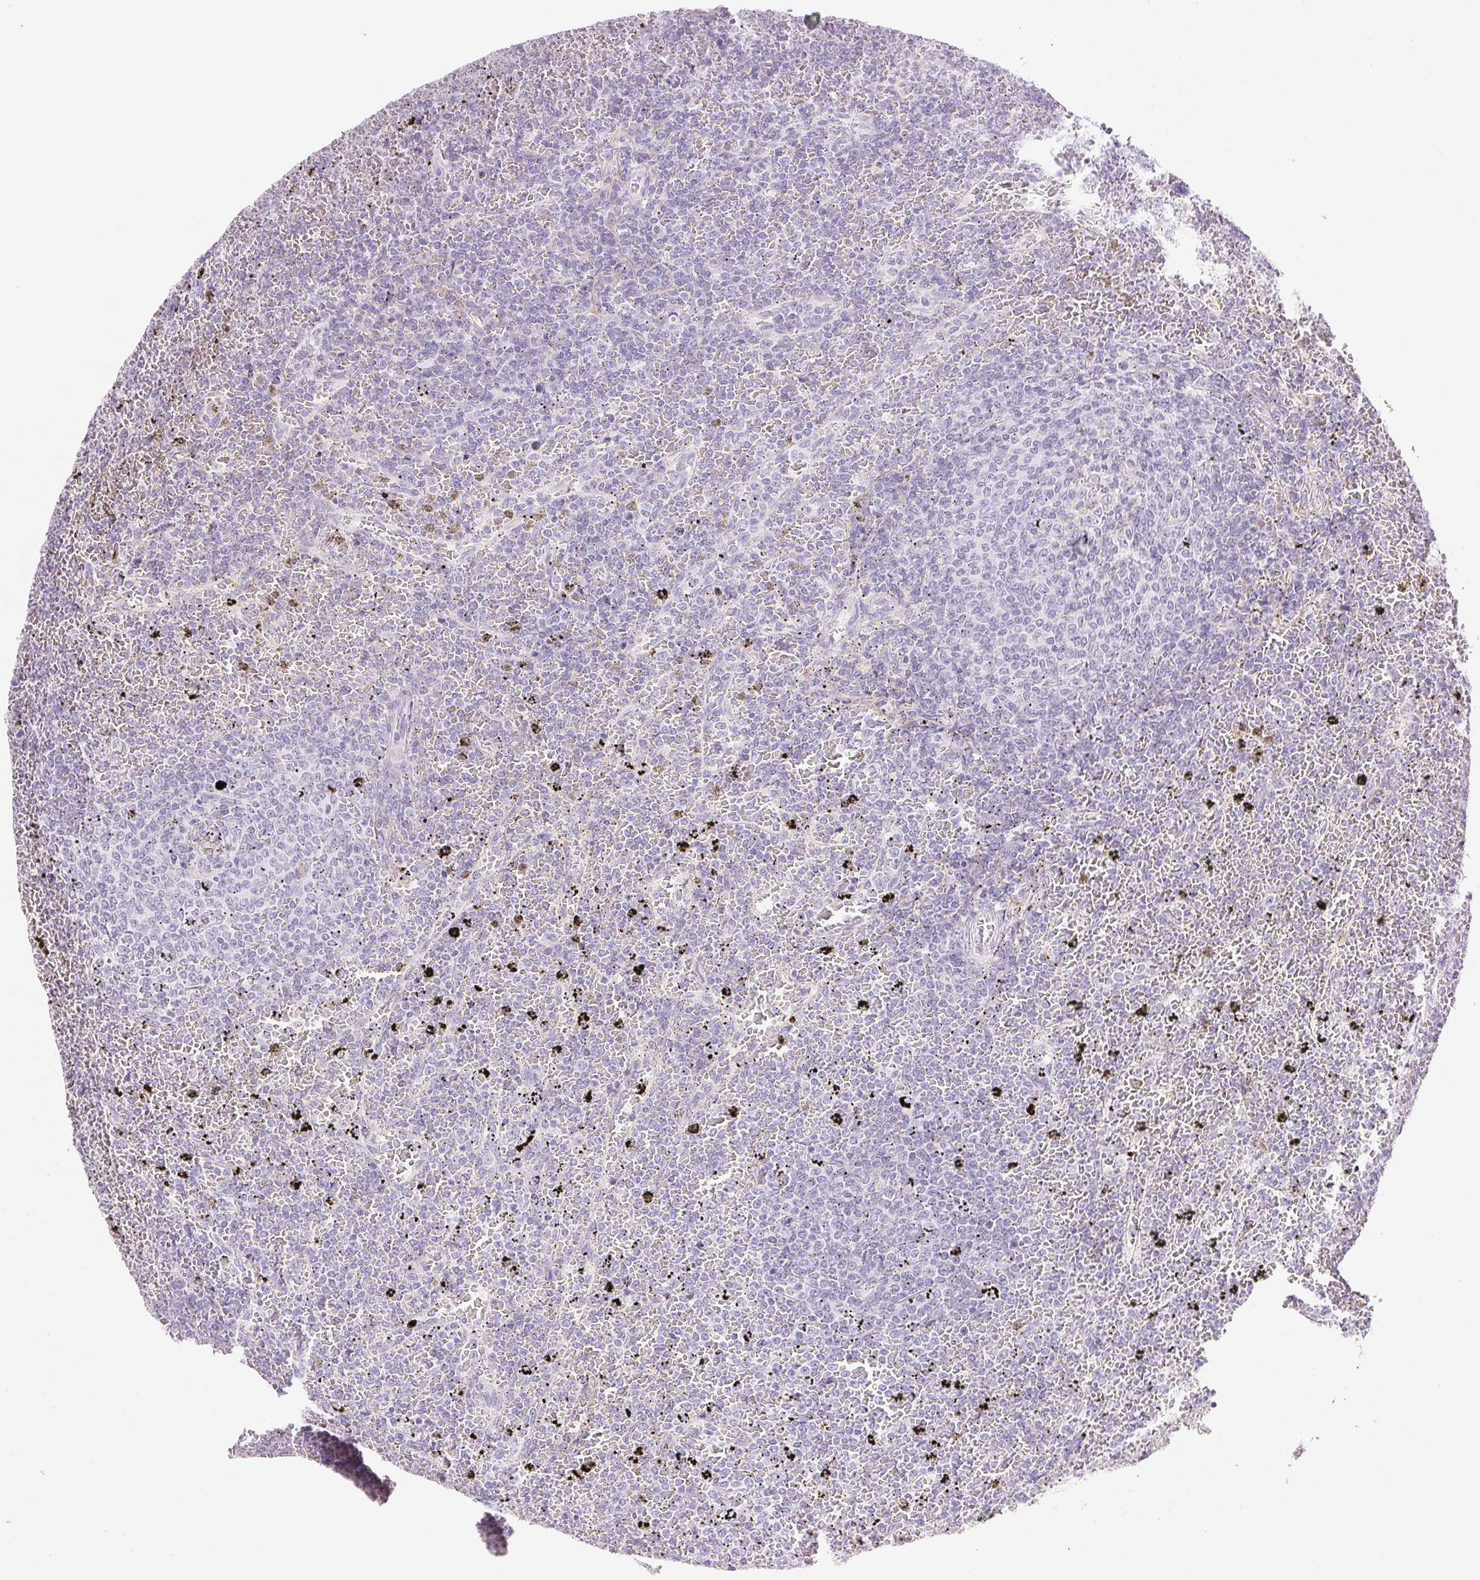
{"staining": {"intensity": "negative", "quantity": "none", "location": "none"}, "tissue": "lymphoma", "cell_type": "Tumor cells", "image_type": "cancer", "snomed": [{"axis": "morphology", "description": "Malignant lymphoma, non-Hodgkin's type, Low grade"}, {"axis": "topography", "description": "Spleen"}], "caption": "IHC micrograph of human lymphoma stained for a protein (brown), which reveals no expression in tumor cells. (DAB immunohistochemistry (IHC), high magnification).", "gene": "KCNE2", "patient": {"sex": "female", "age": 77}}